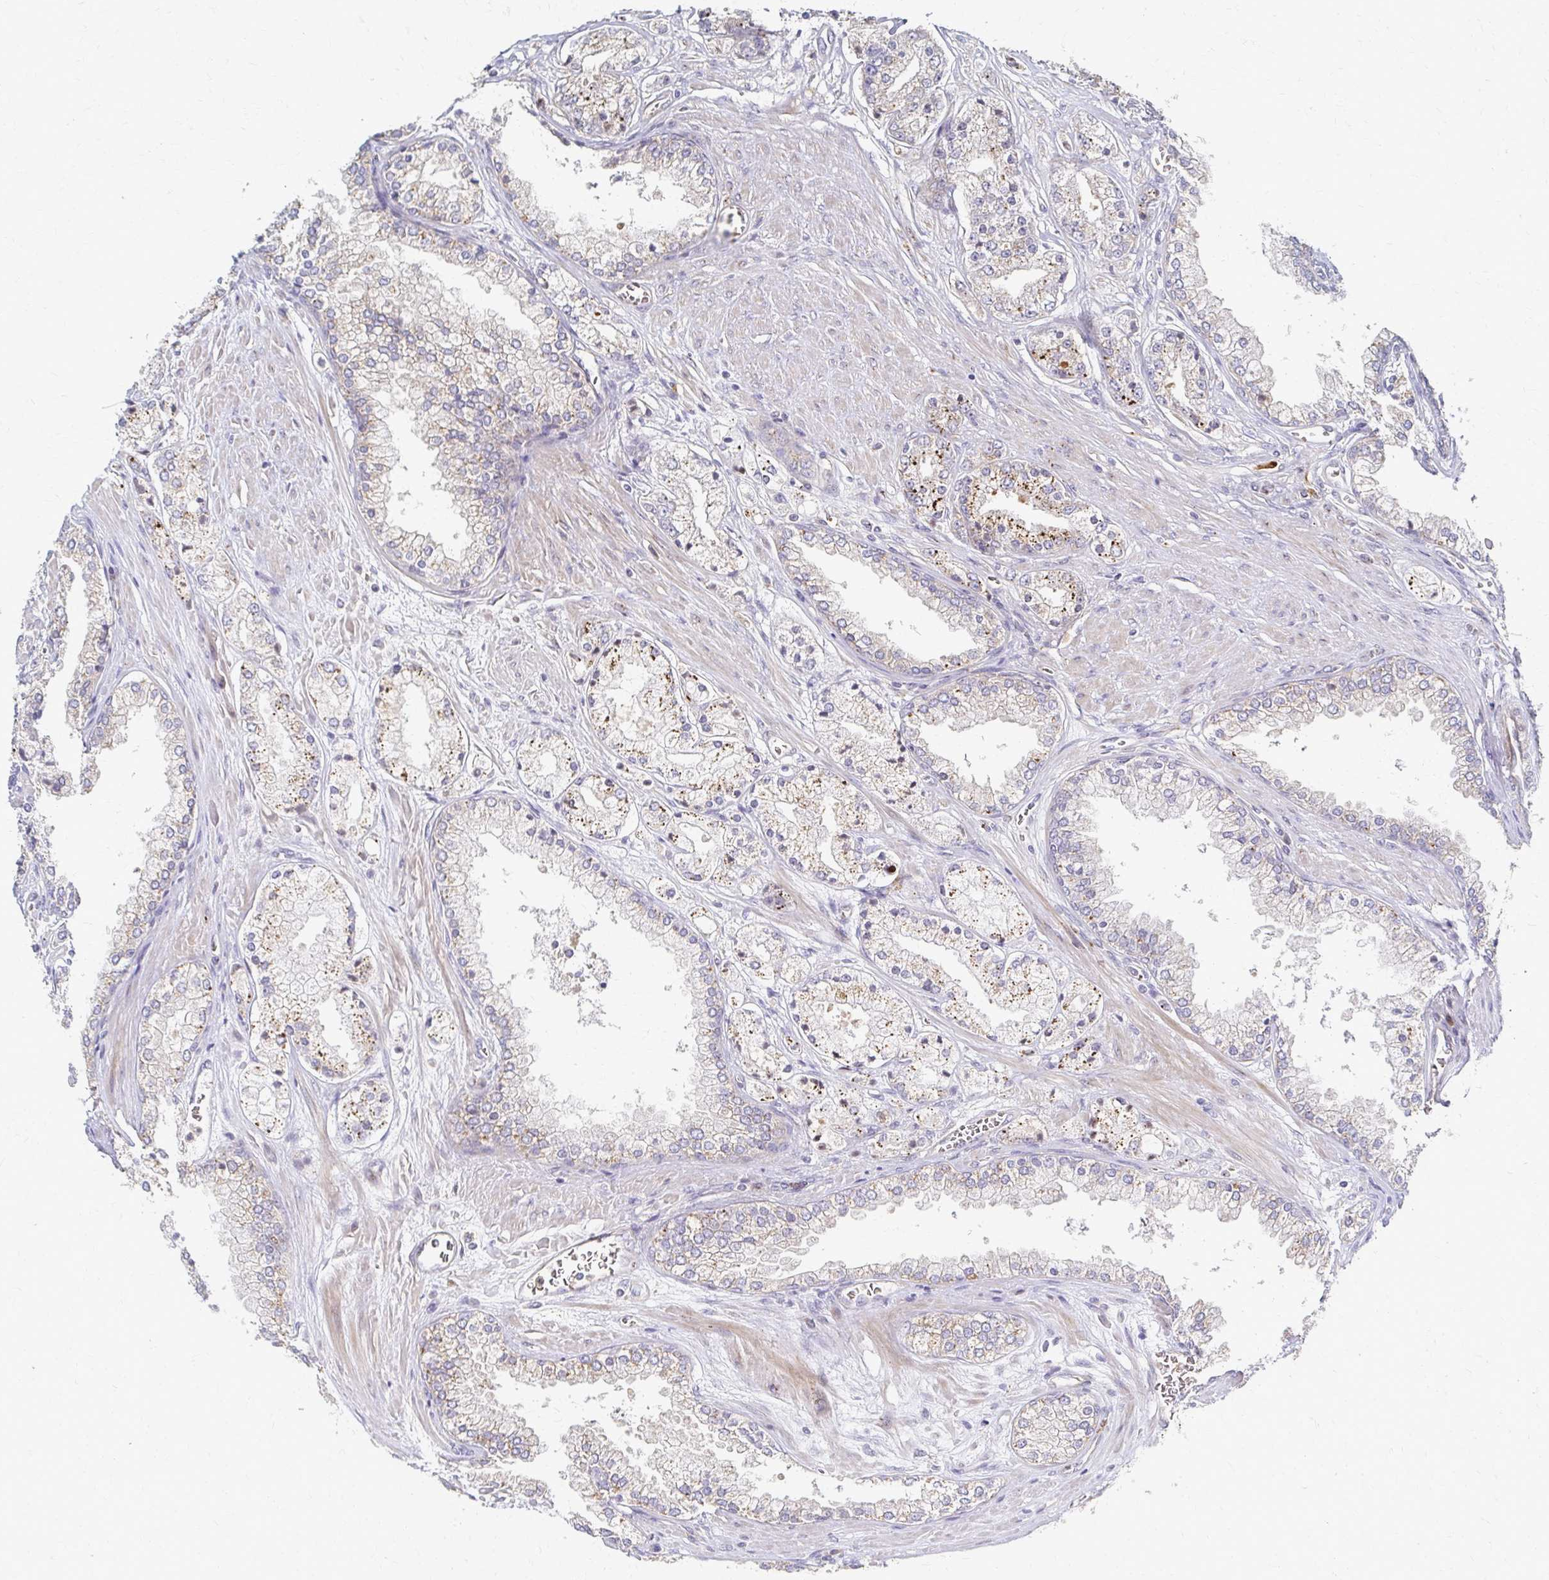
{"staining": {"intensity": "negative", "quantity": "none", "location": "none"}, "tissue": "prostate cancer", "cell_type": "Tumor cells", "image_type": "cancer", "snomed": [{"axis": "morphology", "description": "Adenocarcinoma, High grade"}, {"axis": "topography", "description": "Prostate"}], "caption": "Tumor cells are negative for protein expression in human prostate high-grade adenocarcinoma.", "gene": "SKA2", "patient": {"sex": "male", "age": 66}}